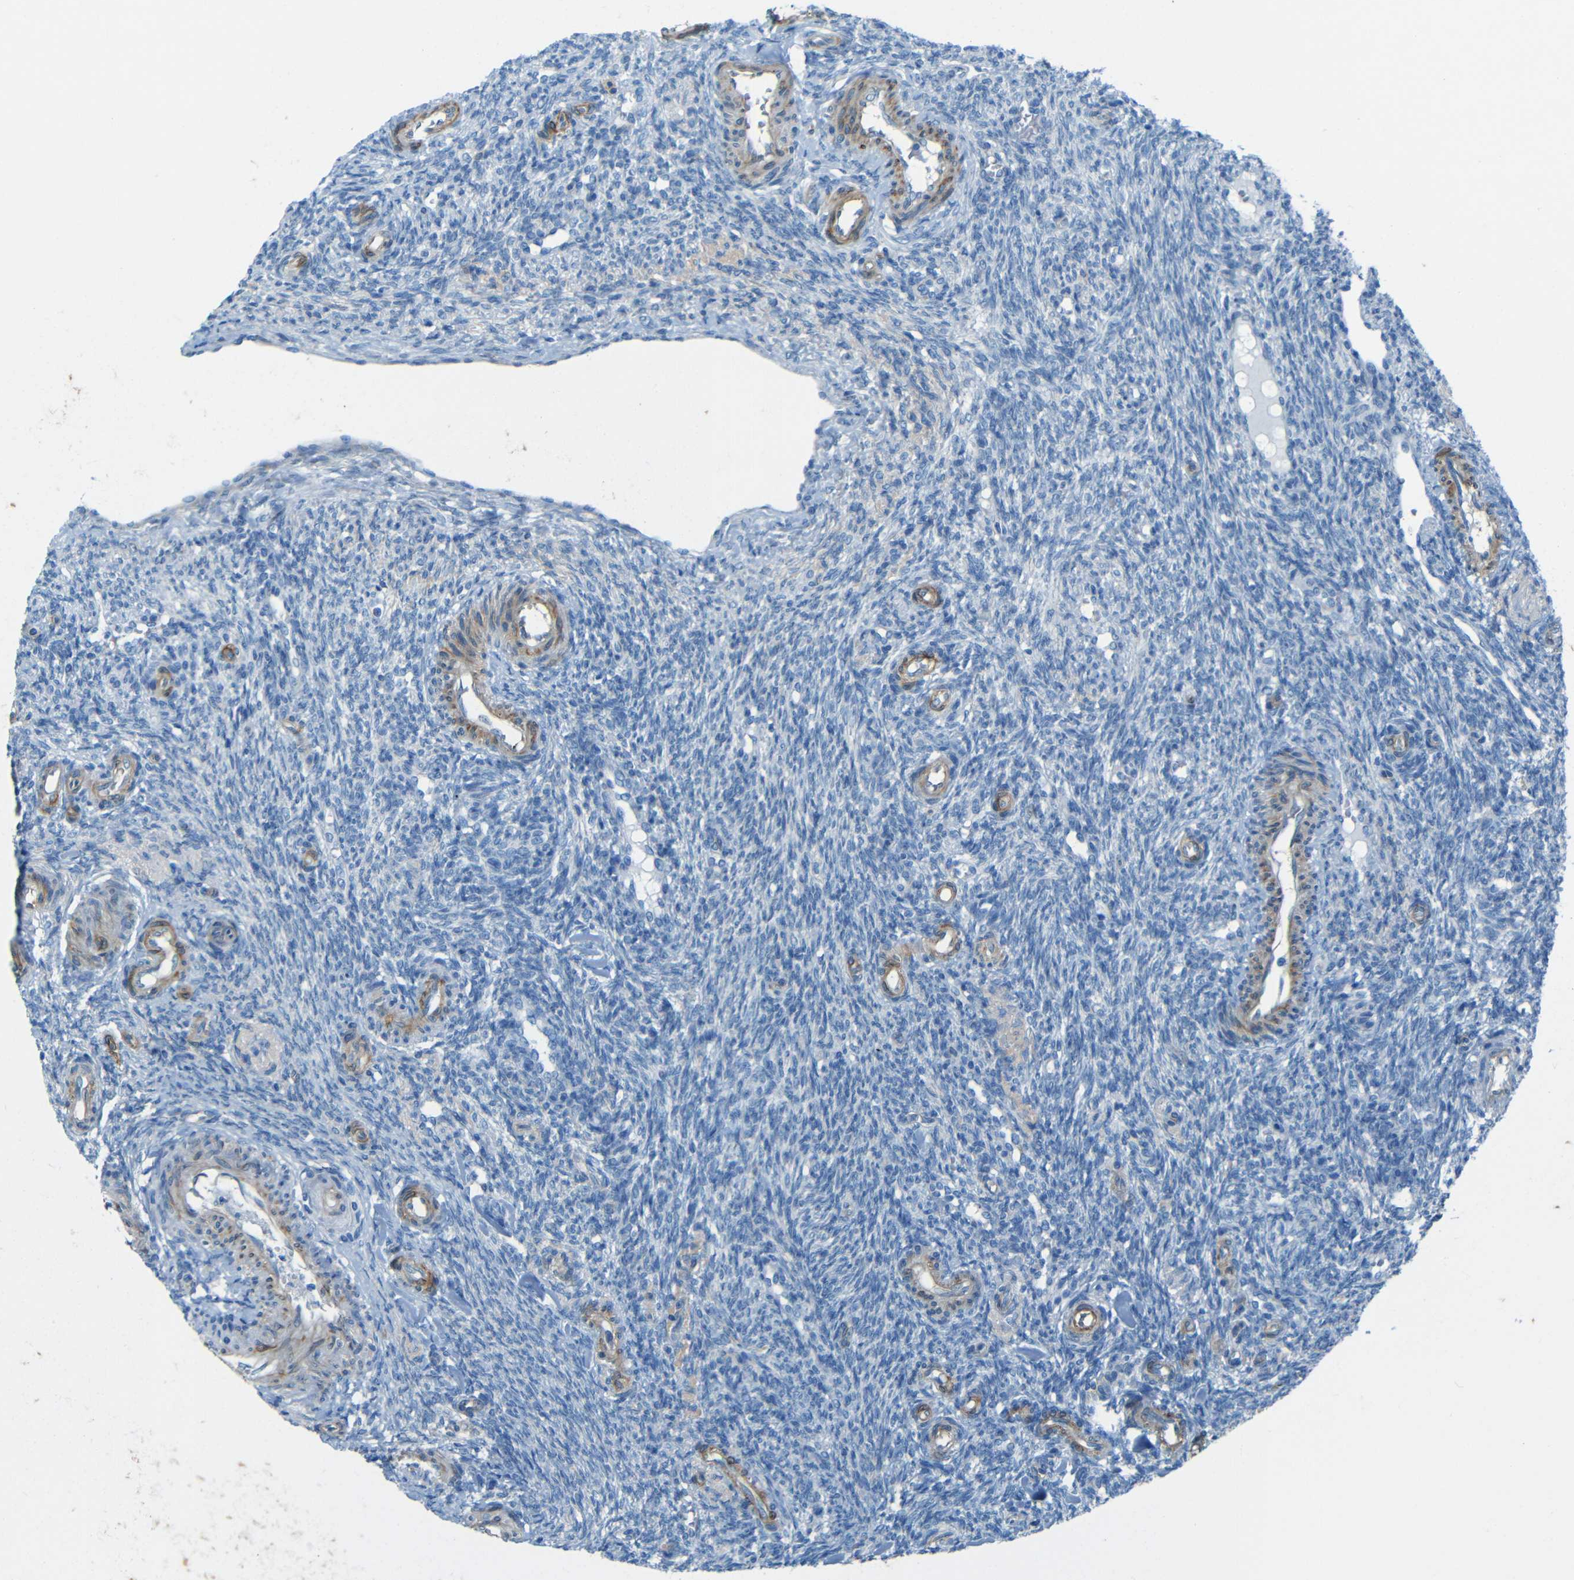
{"staining": {"intensity": "negative", "quantity": "none", "location": "none"}, "tissue": "ovary", "cell_type": "Ovarian stroma cells", "image_type": "normal", "snomed": [{"axis": "morphology", "description": "Normal tissue, NOS"}, {"axis": "topography", "description": "Ovary"}], "caption": "The histopathology image demonstrates no staining of ovarian stroma cells in benign ovary.", "gene": "MAP2", "patient": {"sex": "female", "age": 41}}